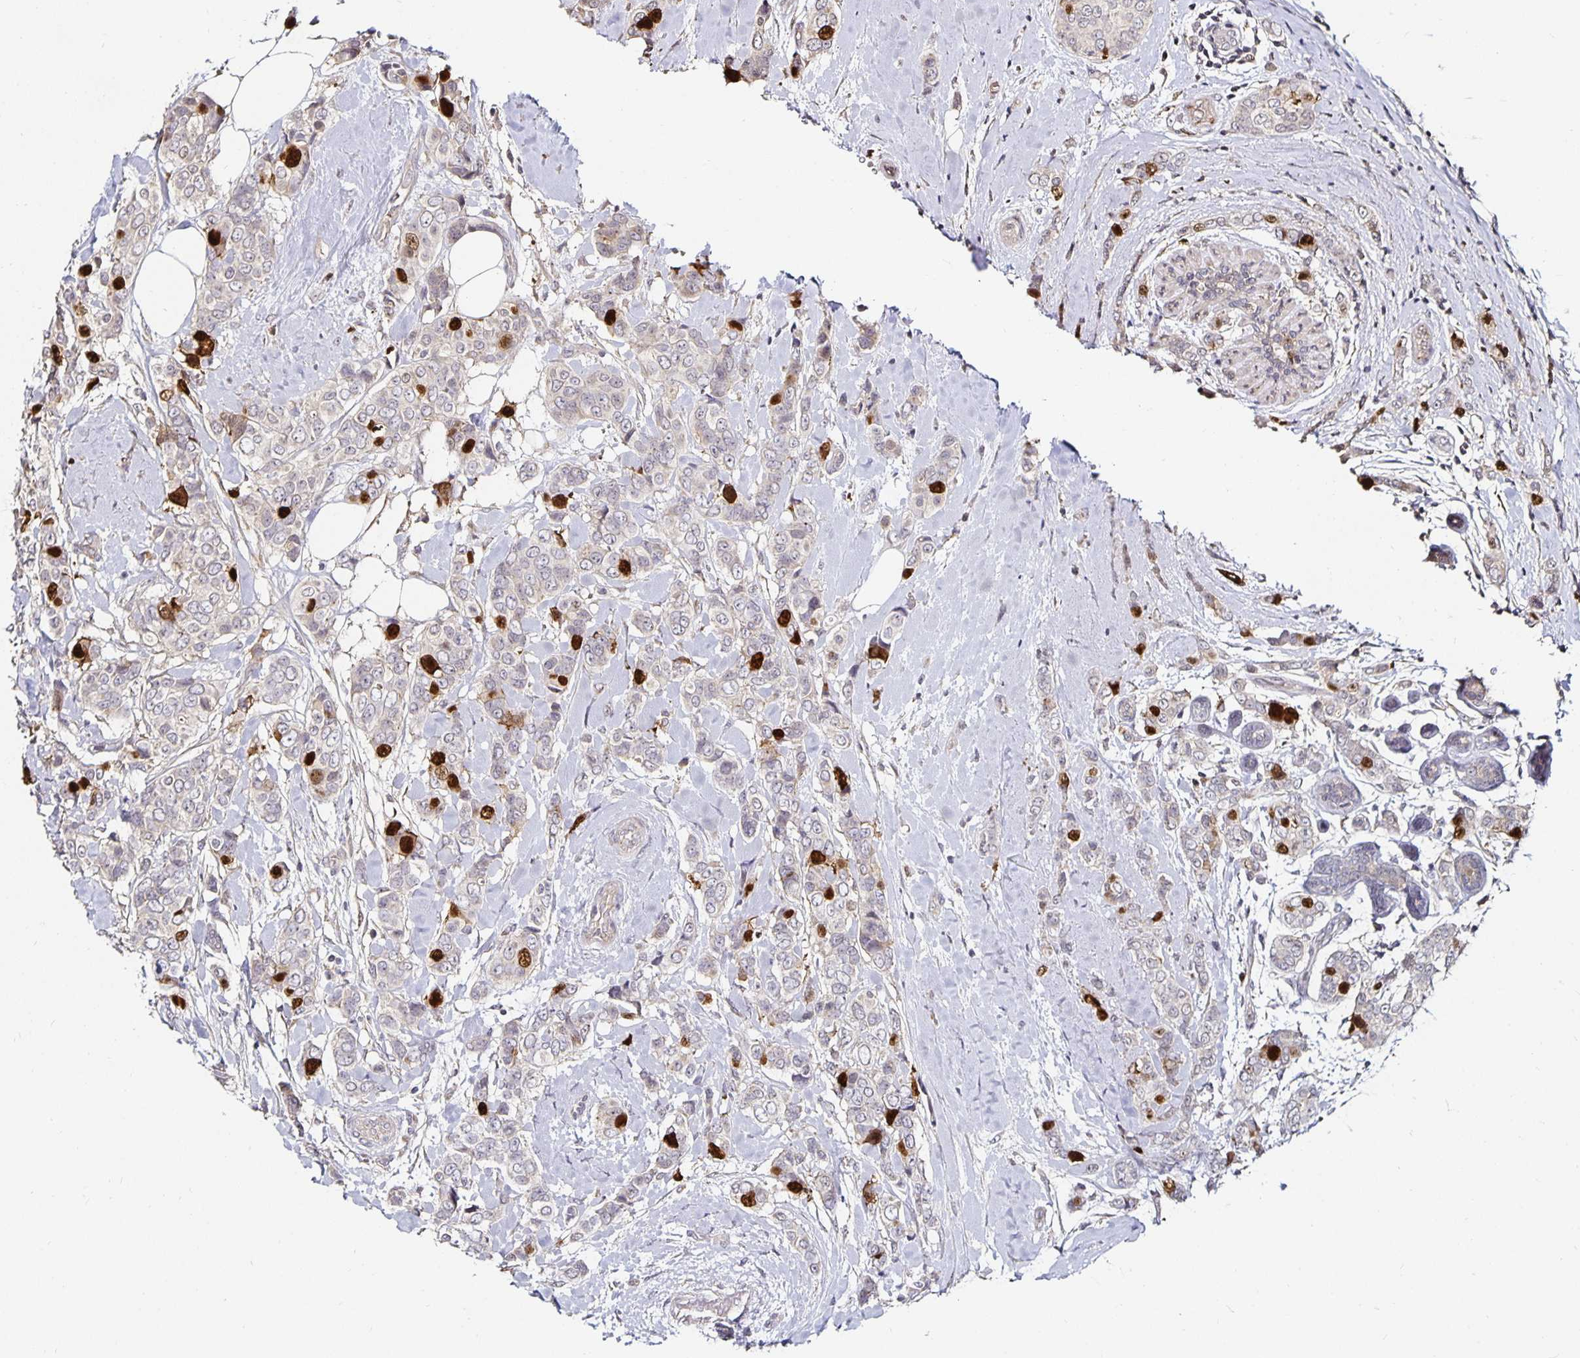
{"staining": {"intensity": "strong", "quantity": "<25%", "location": "nuclear"}, "tissue": "breast cancer", "cell_type": "Tumor cells", "image_type": "cancer", "snomed": [{"axis": "morphology", "description": "Lobular carcinoma"}, {"axis": "topography", "description": "Breast"}], "caption": "This is a micrograph of immunohistochemistry (IHC) staining of breast cancer, which shows strong expression in the nuclear of tumor cells.", "gene": "ANLN", "patient": {"sex": "female", "age": 51}}